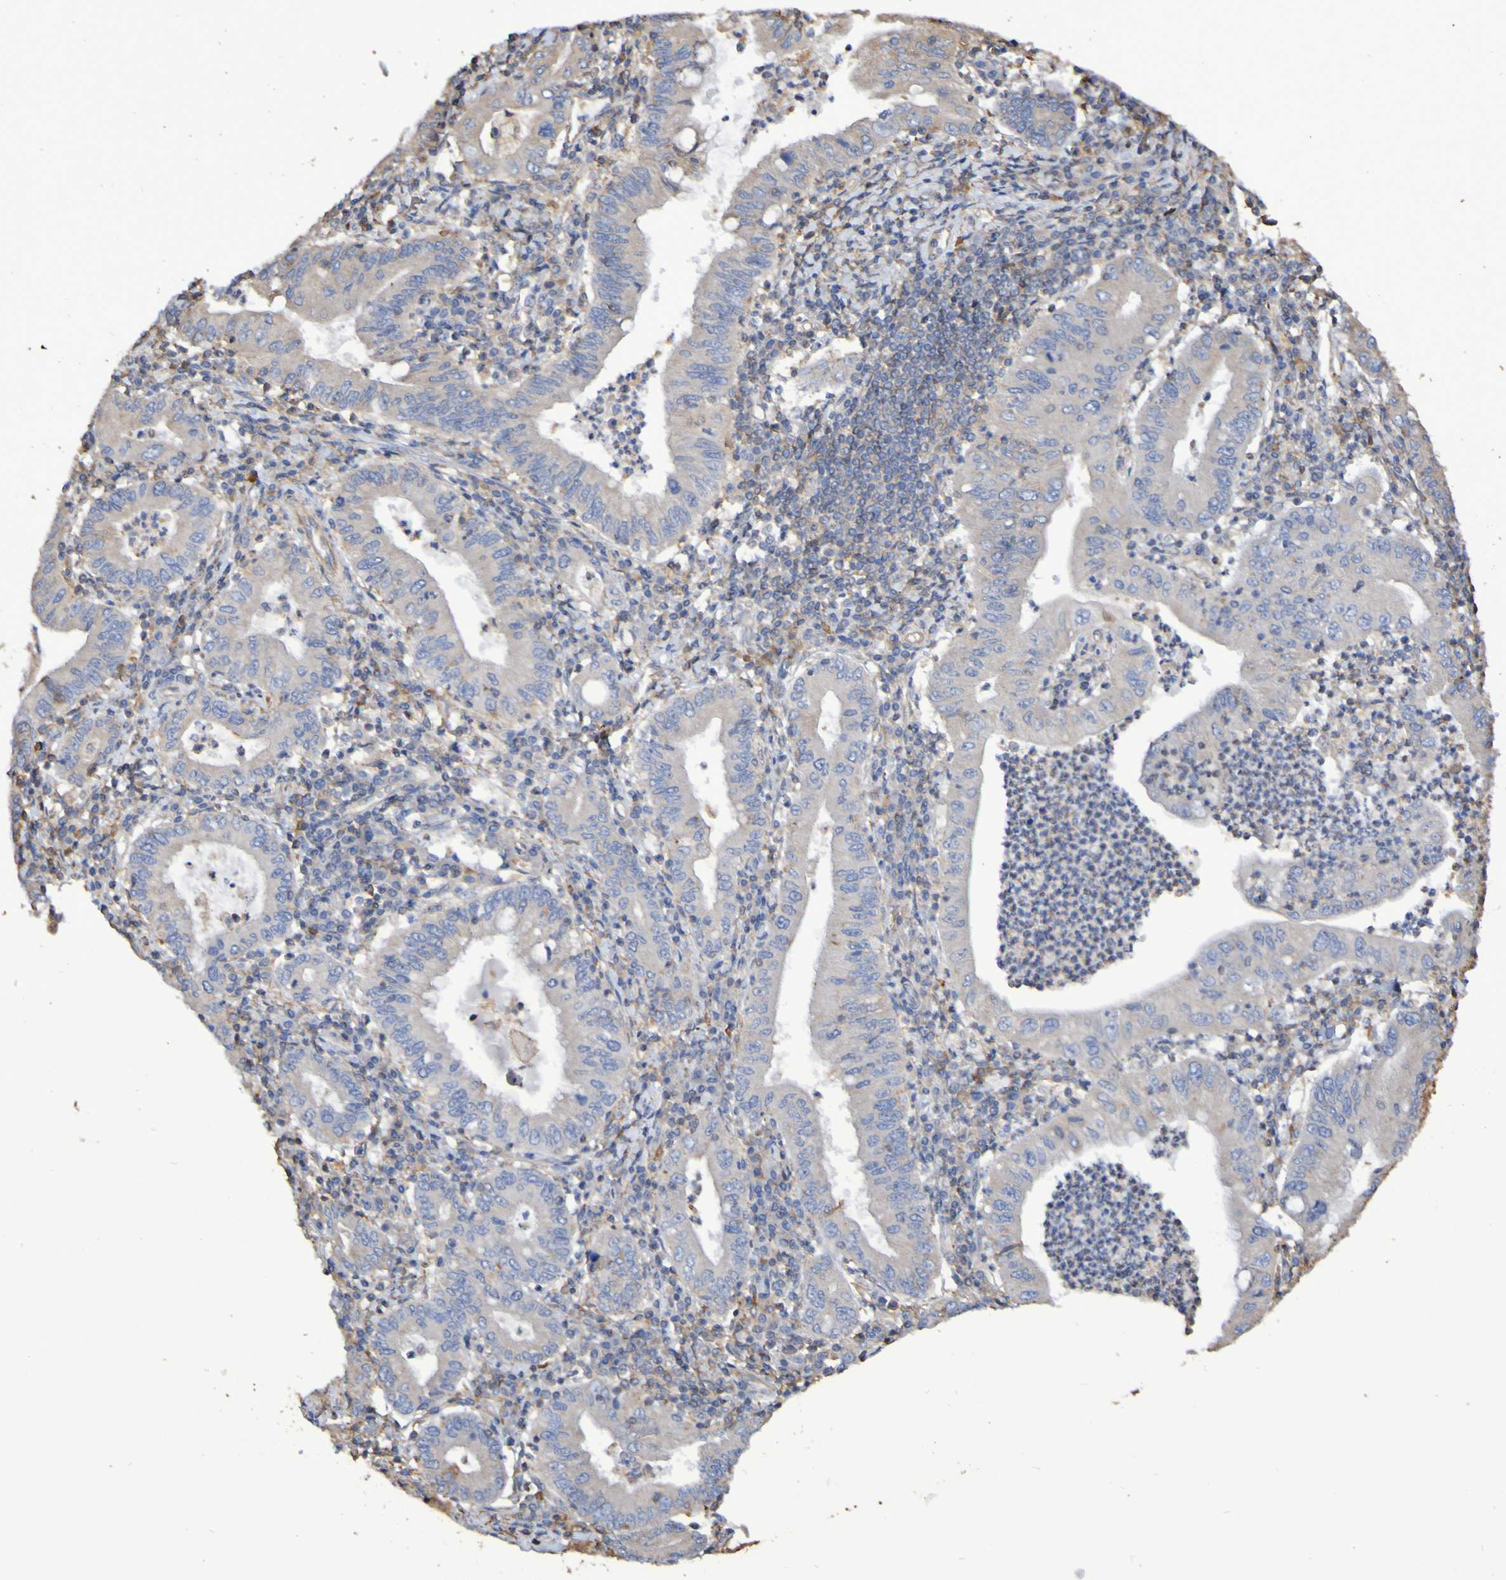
{"staining": {"intensity": "negative", "quantity": "none", "location": "none"}, "tissue": "stomach cancer", "cell_type": "Tumor cells", "image_type": "cancer", "snomed": [{"axis": "morphology", "description": "Normal tissue, NOS"}, {"axis": "morphology", "description": "Adenocarcinoma, NOS"}, {"axis": "topography", "description": "Esophagus"}, {"axis": "topography", "description": "Stomach, upper"}, {"axis": "topography", "description": "Peripheral nerve tissue"}], "caption": "The IHC histopathology image has no significant staining in tumor cells of stomach cancer tissue. (DAB immunohistochemistry (IHC), high magnification).", "gene": "SYNJ1", "patient": {"sex": "male", "age": 62}}